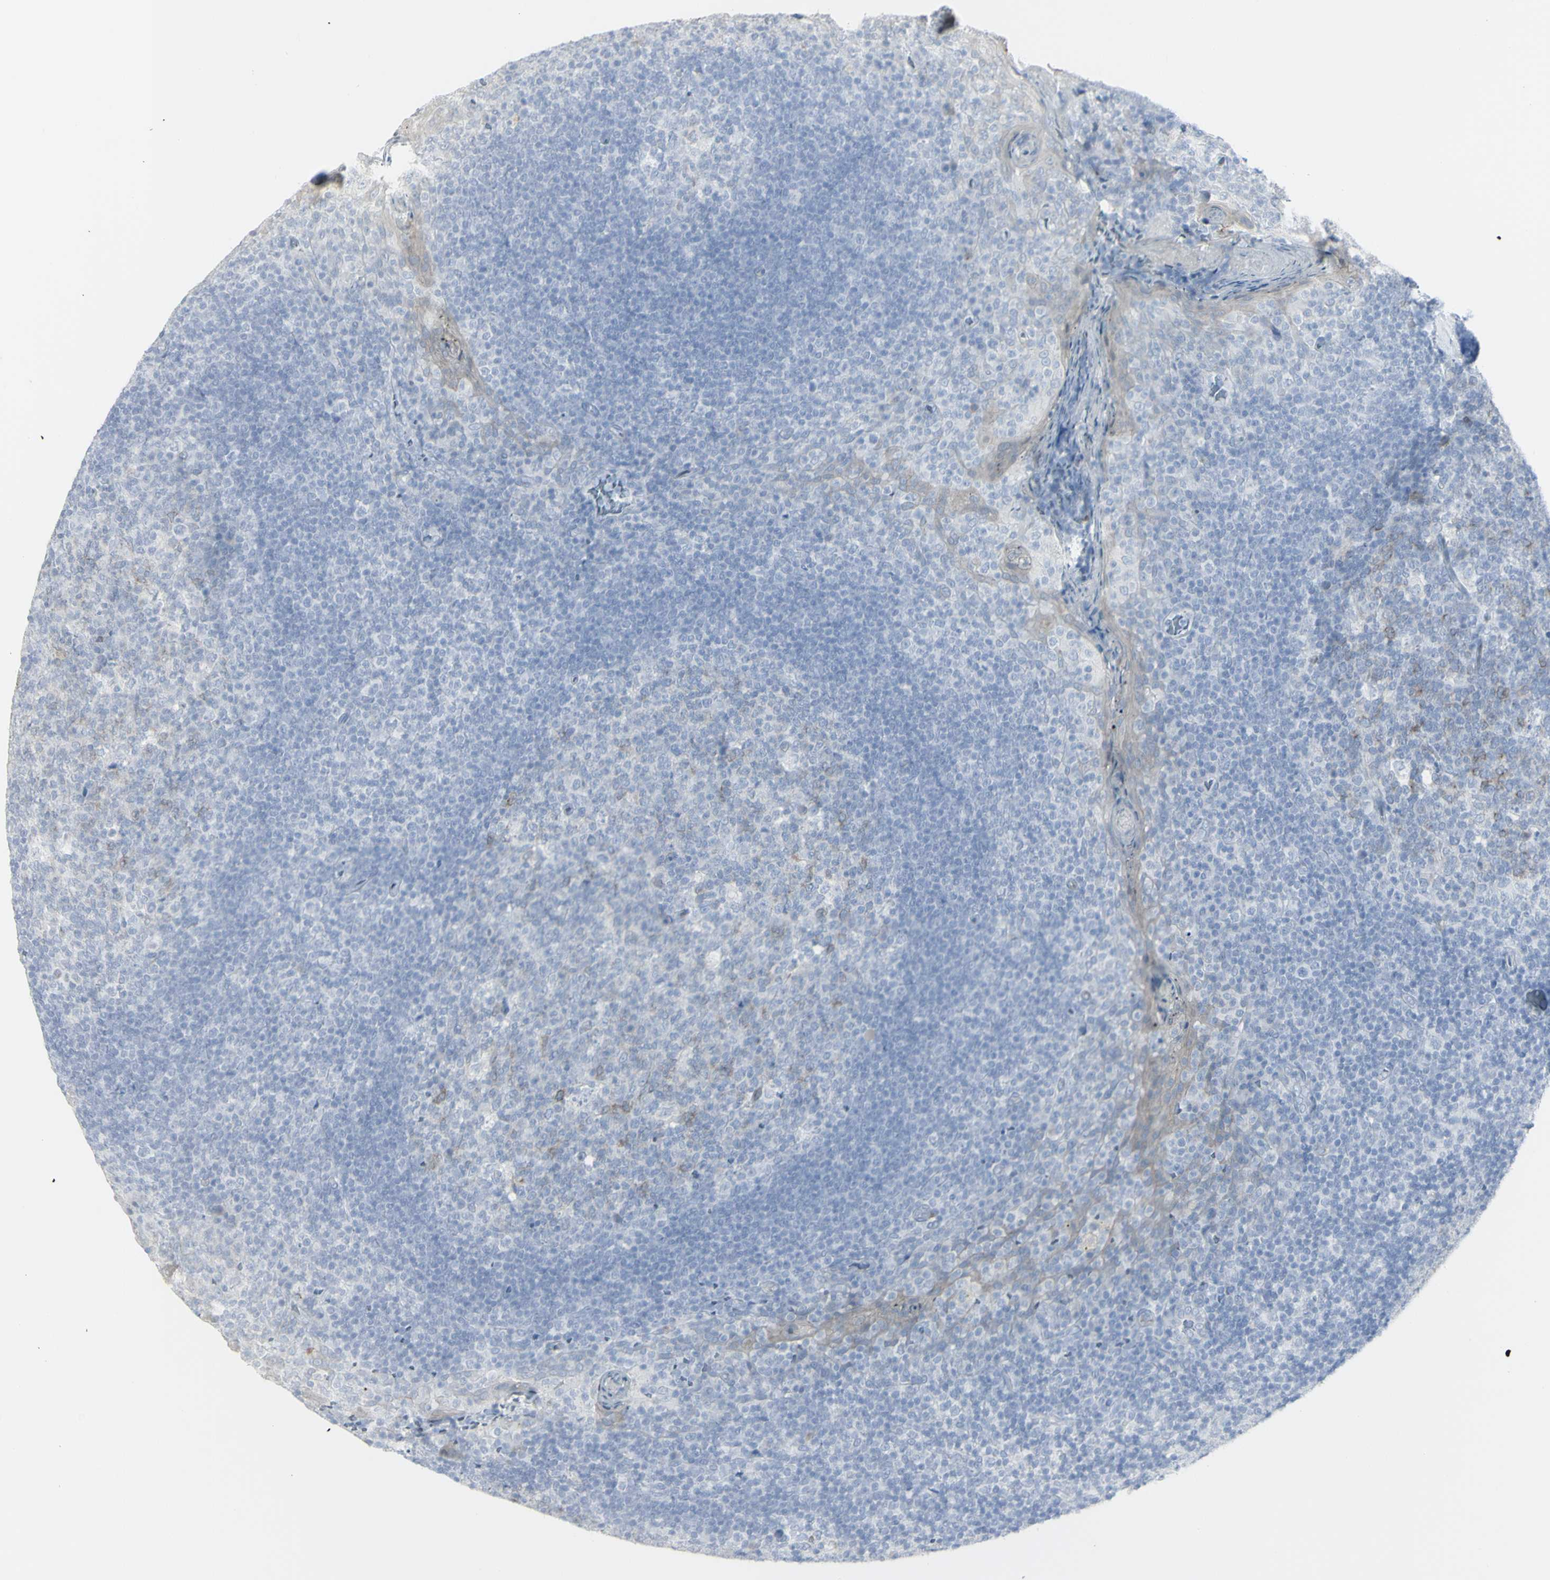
{"staining": {"intensity": "moderate", "quantity": "<25%", "location": "cytoplasmic/membranous"}, "tissue": "tonsil", "cell_type": "Germinal center cells", "image_type": "normal", "snomed": [{"axis": "morphology", "description": "Normal tissue, NOS"}, {"axis": "topography", "description": "Tonsil"}], "caption": "High-power microscopy captured an IHC image of benign tonsil, revealing moderate cytoplasmic/membranous expression in approximately <25% of germinal center cells. (IHC, brightfield microscopy, high magnification).", "gene": "ENSG00000198211", "patient": {"sex": "male", "age": 17}}